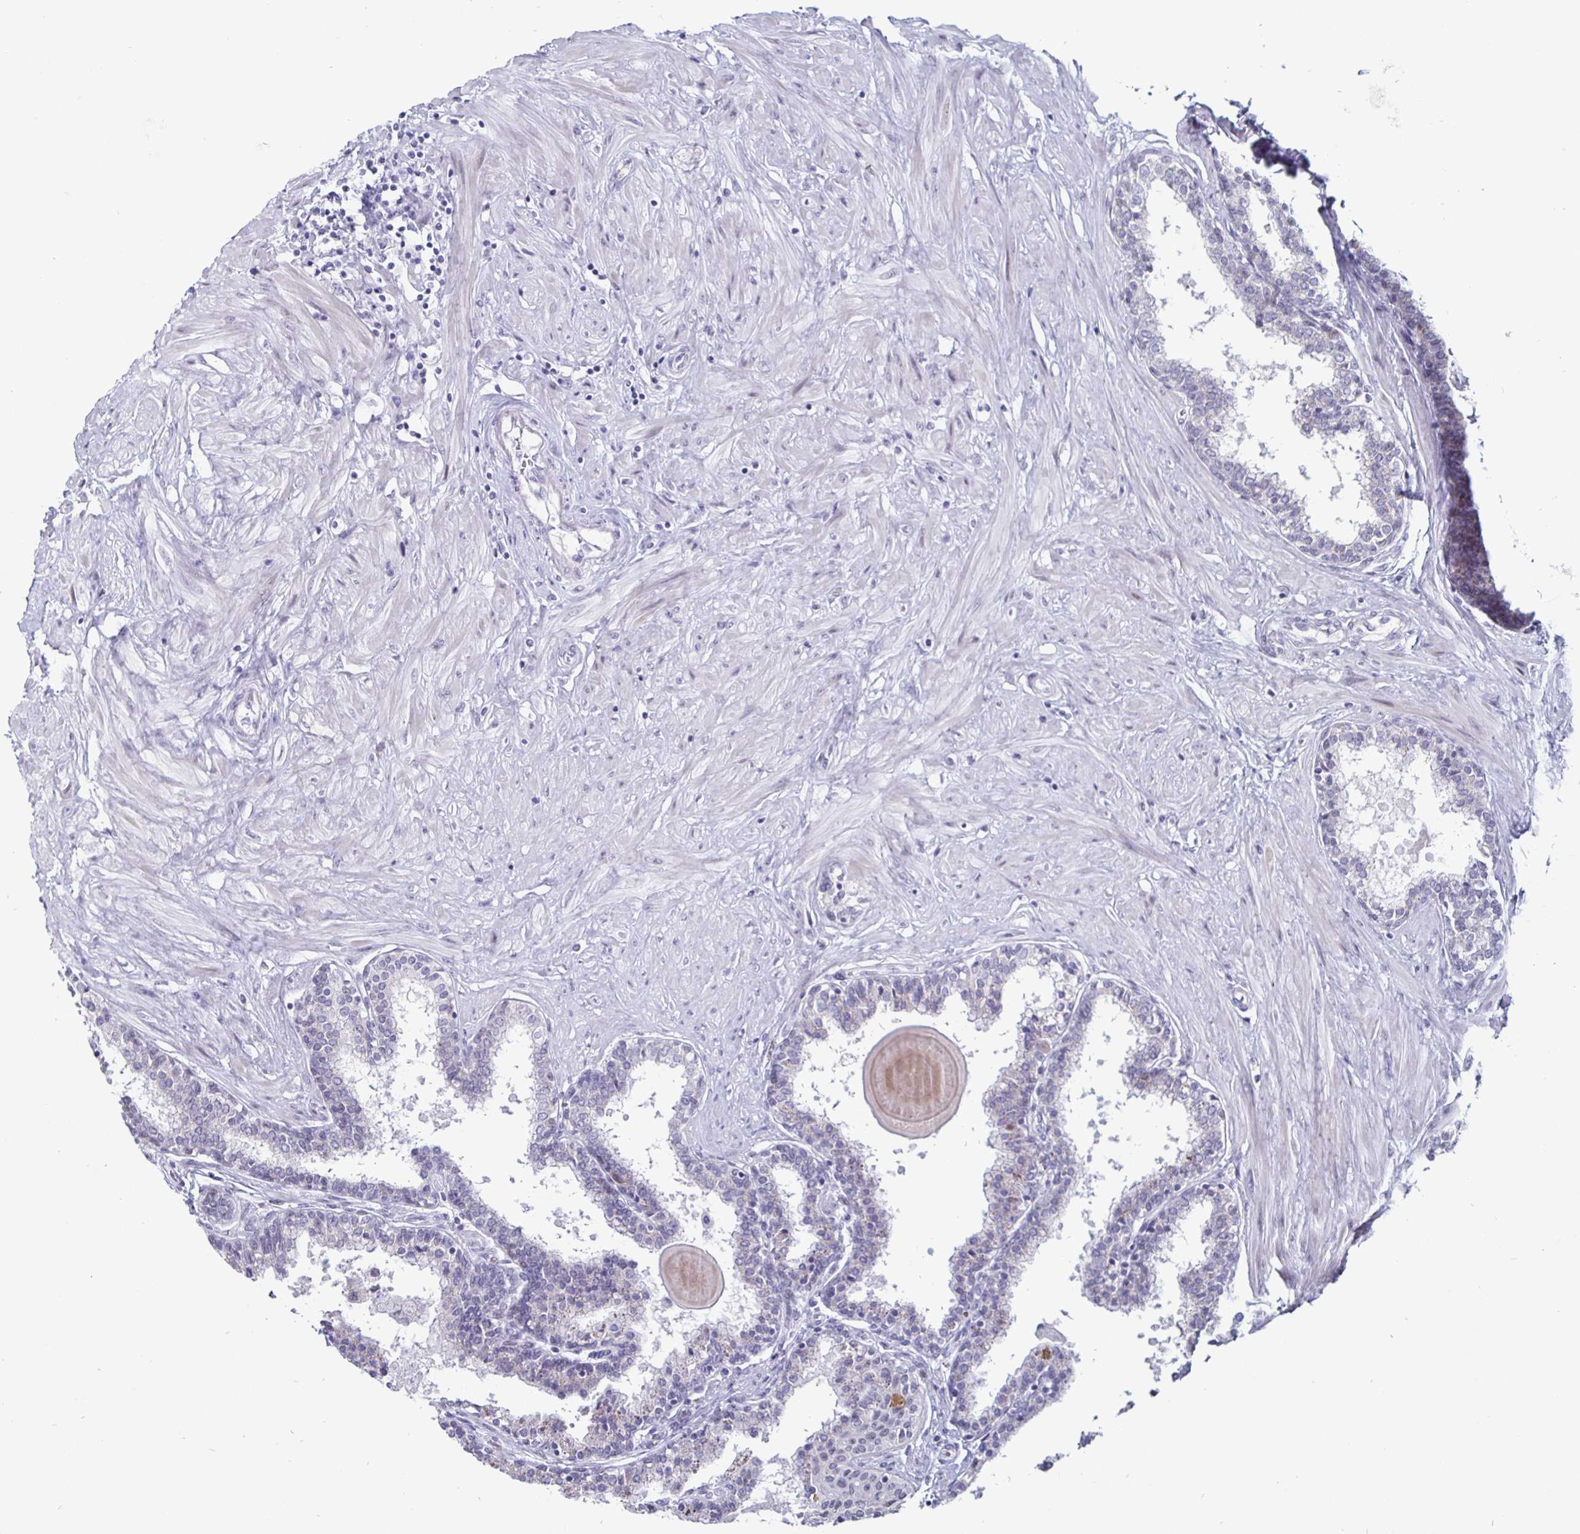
{"staining": {"intensity": "negative", "quantity": "none", "location": "none"}, "tissue": "prostate", "cell_type": "Glandular cells", "image_type": "normal", "snomed": [{"axis": "morphology", "description": "Normal tissue, NOS"}, {"axis": "topography", "description": "Prostate"}], "caption": "Immunohistochemistry (IHC) of normal prostate demonstrates no positivity in glandular cells.", "gene": "OOSP2", "patient": {"sex": "male", "age": 55}}